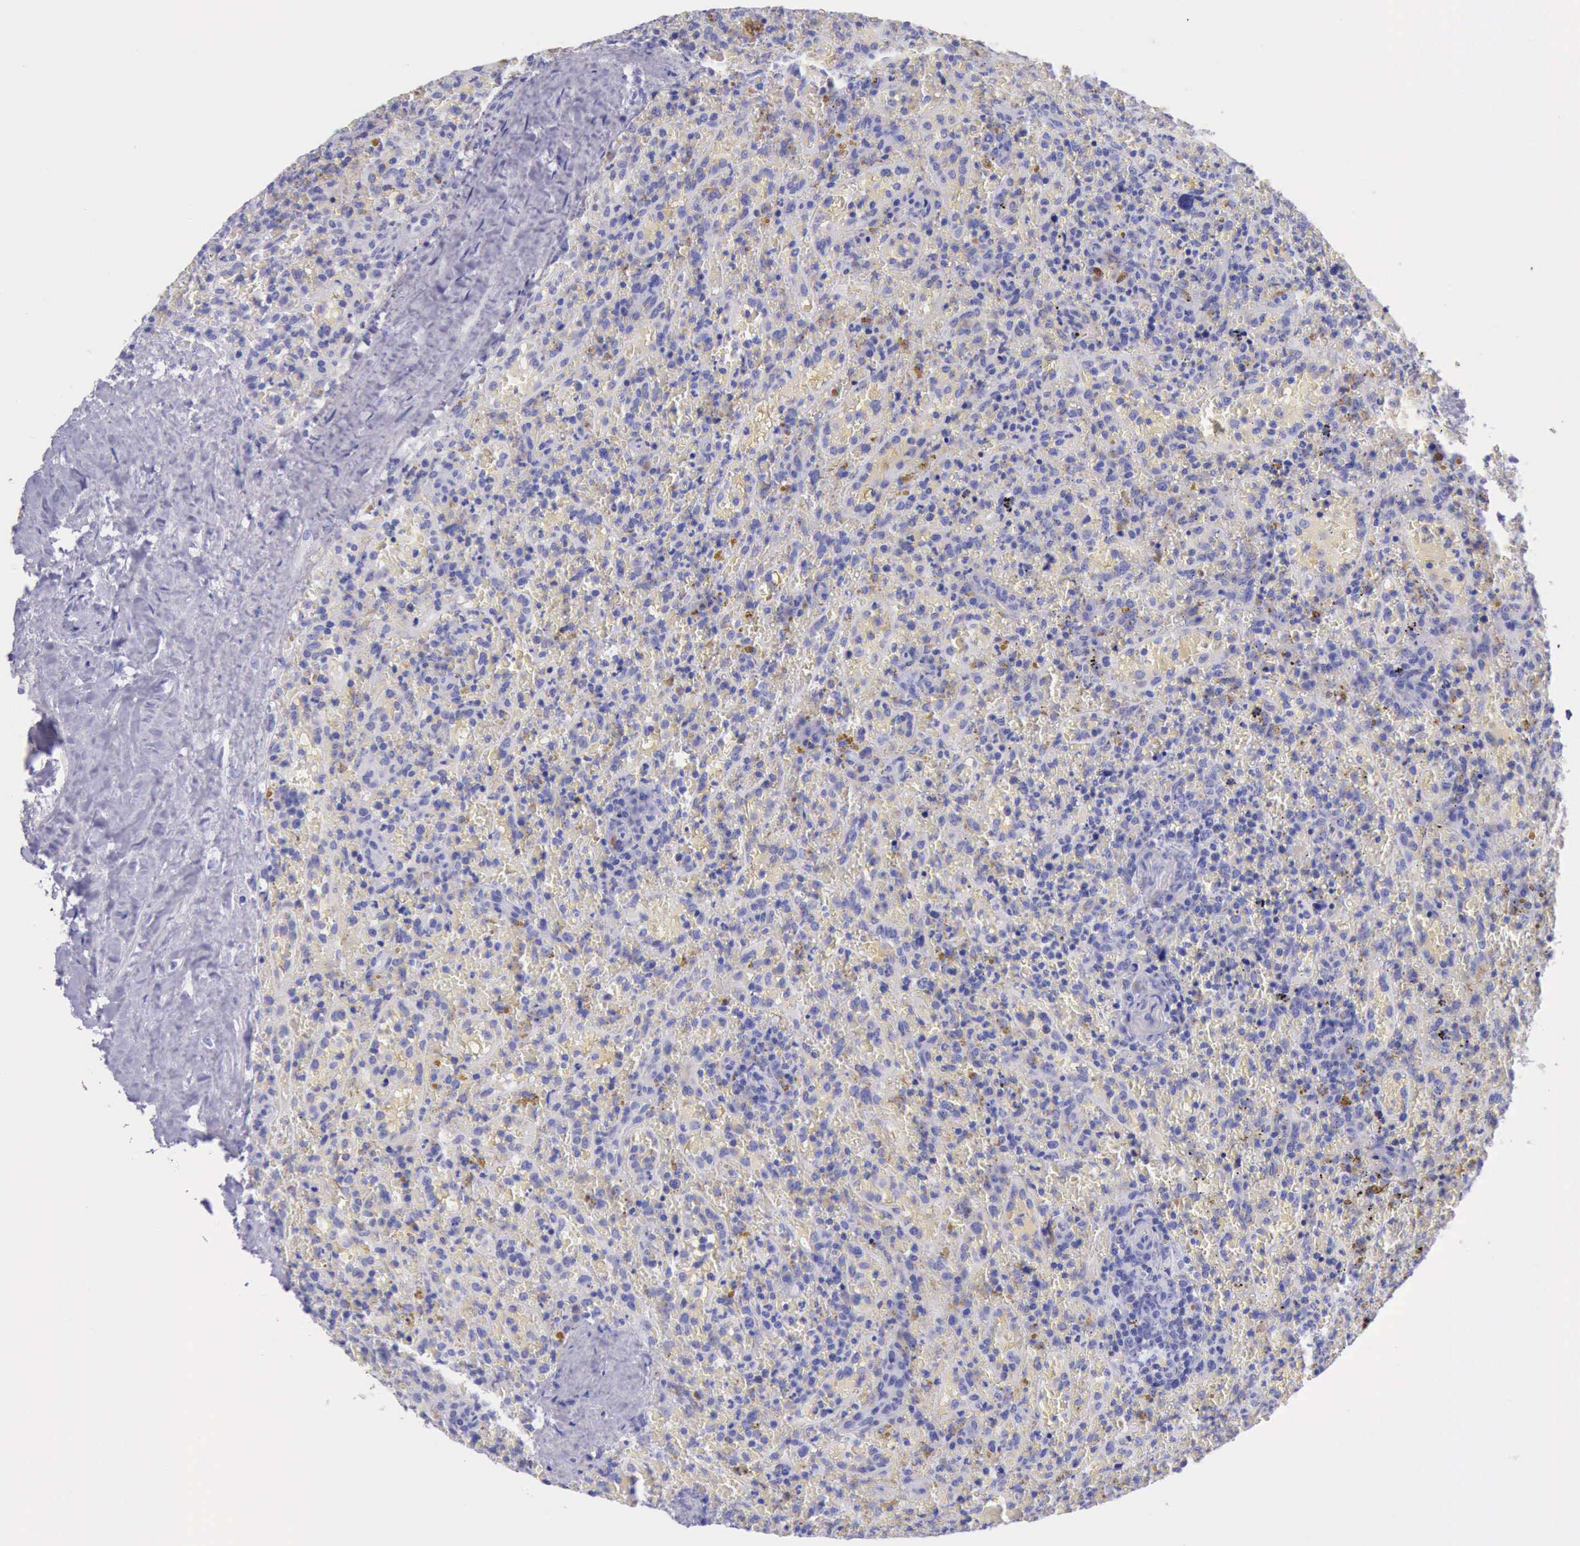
{"staining": {"intensity": "negative", "quantity": "none", "location": "none"}, "tissue": "lymphoma", "cell_type": "Tumor cells", "image_type": "cancer", "snomed": [{"axis": "morphology", "description": "Malignant lymphoma, non-Hodgkin's type, High grade"}, {"axis": "topography", "description": "Spleen"}, {"axis": "topography", "description": "Lymph node"}], "caption": "High magnification brightfield microscopy of high-grade malignant lymphoma, non-Hodgkin's type stained with DAB (3,3'-diaminobenzidine) (brown) and counterstained with hematoxylin (blue): tumor cells show no significant positivity.", "gene": "KRT8", "patient": {"sex": "female", "age": 70}}